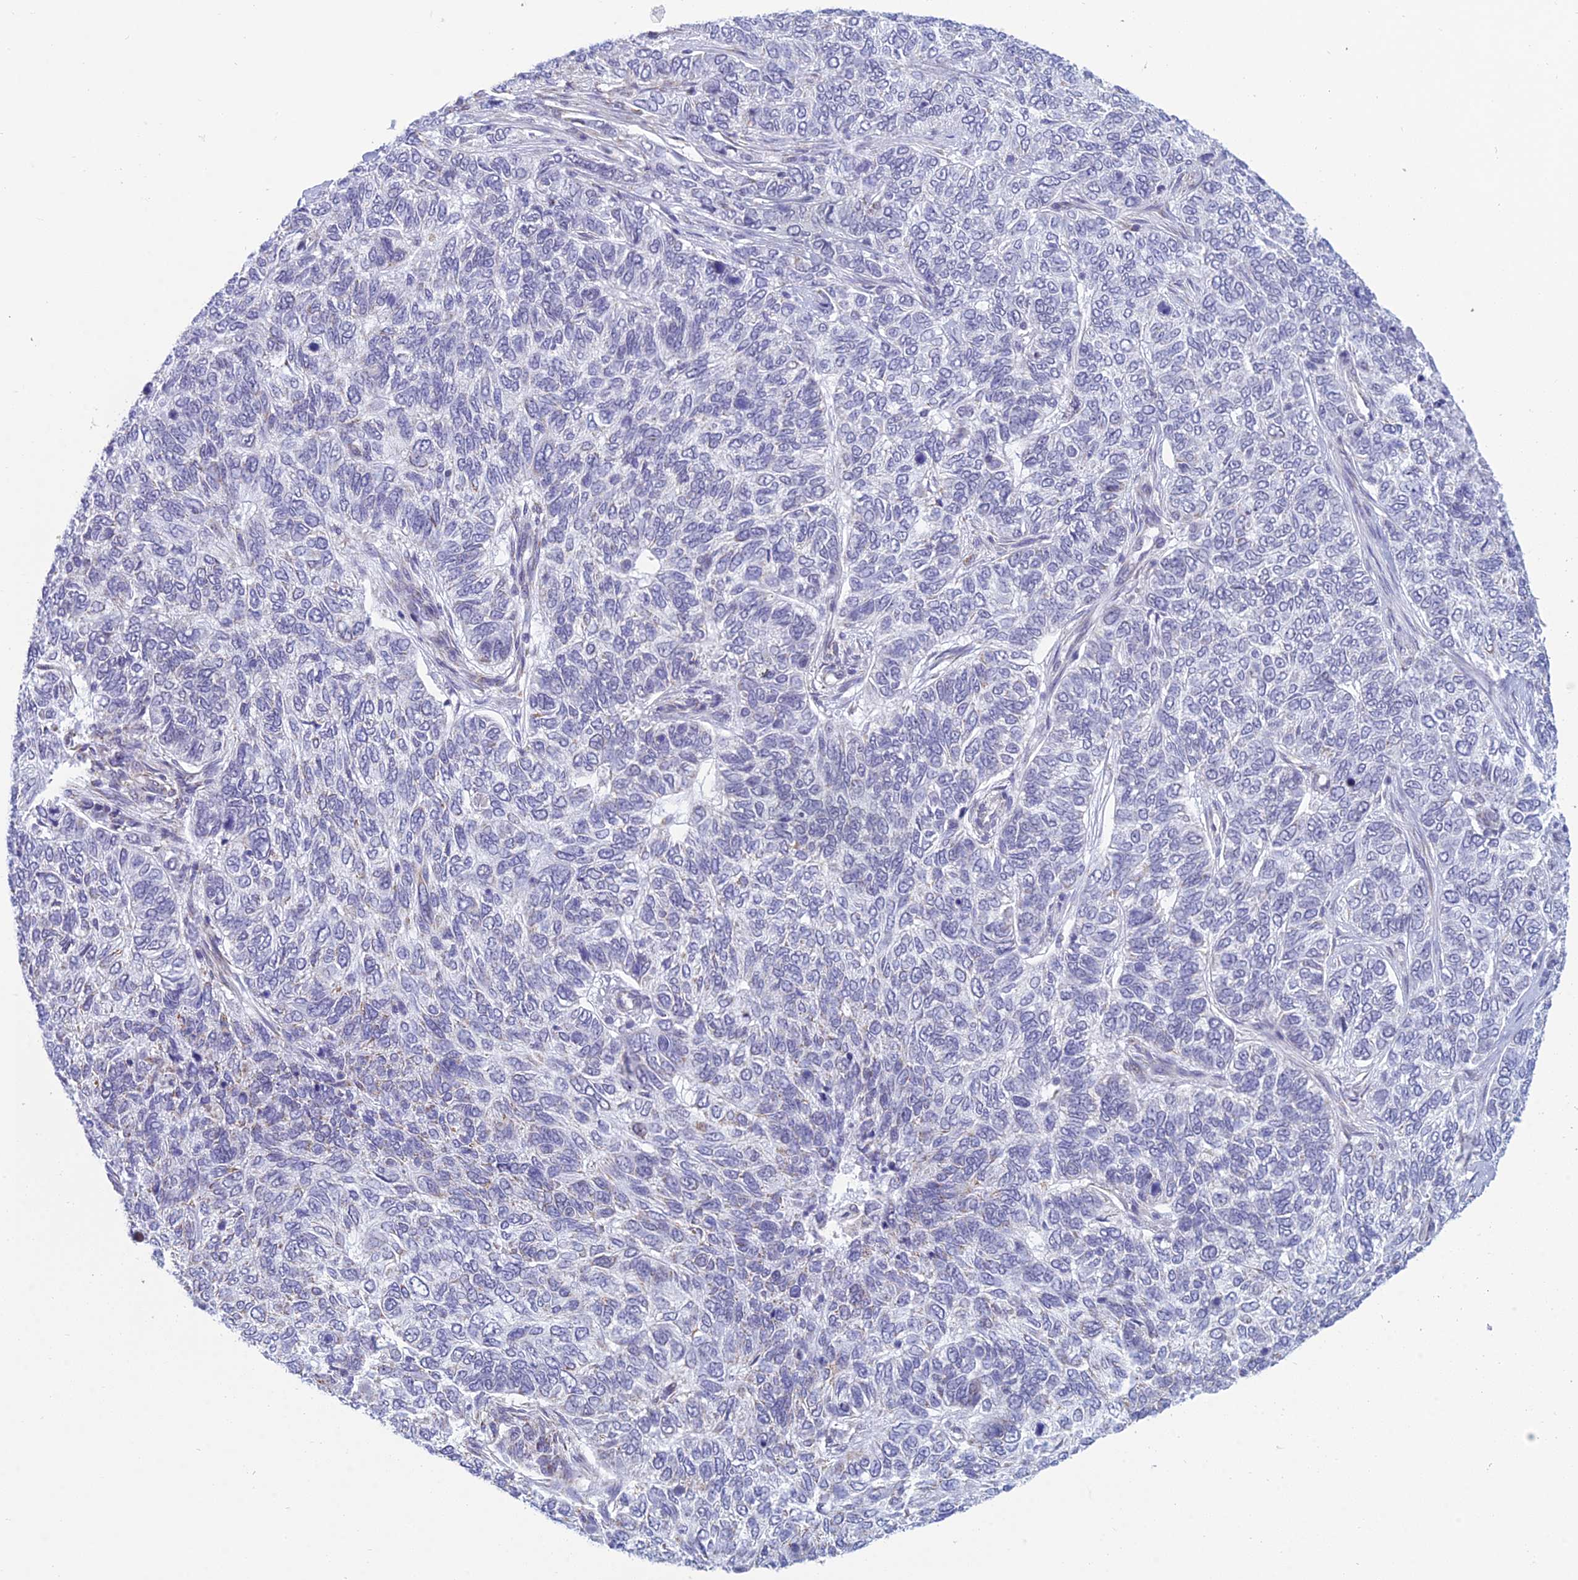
{"staining": {"intensity": "negative", "quantity": "none", "location": "none"}, "tissue": "skin cancer", "cell_type": "Tumor cells", "image_type": "cancer", "snomed": [{"axis": "morphology", "description": "Basal cell carcinoma"}, {"axis": "topography", "description": "Skin"}], "caption": "The micrograph demonstrates no significant staining in tumor cells of skin basal cell carcinoma.", "gene": "KLF14", "patient": {"sex": "female", "age": 65}}